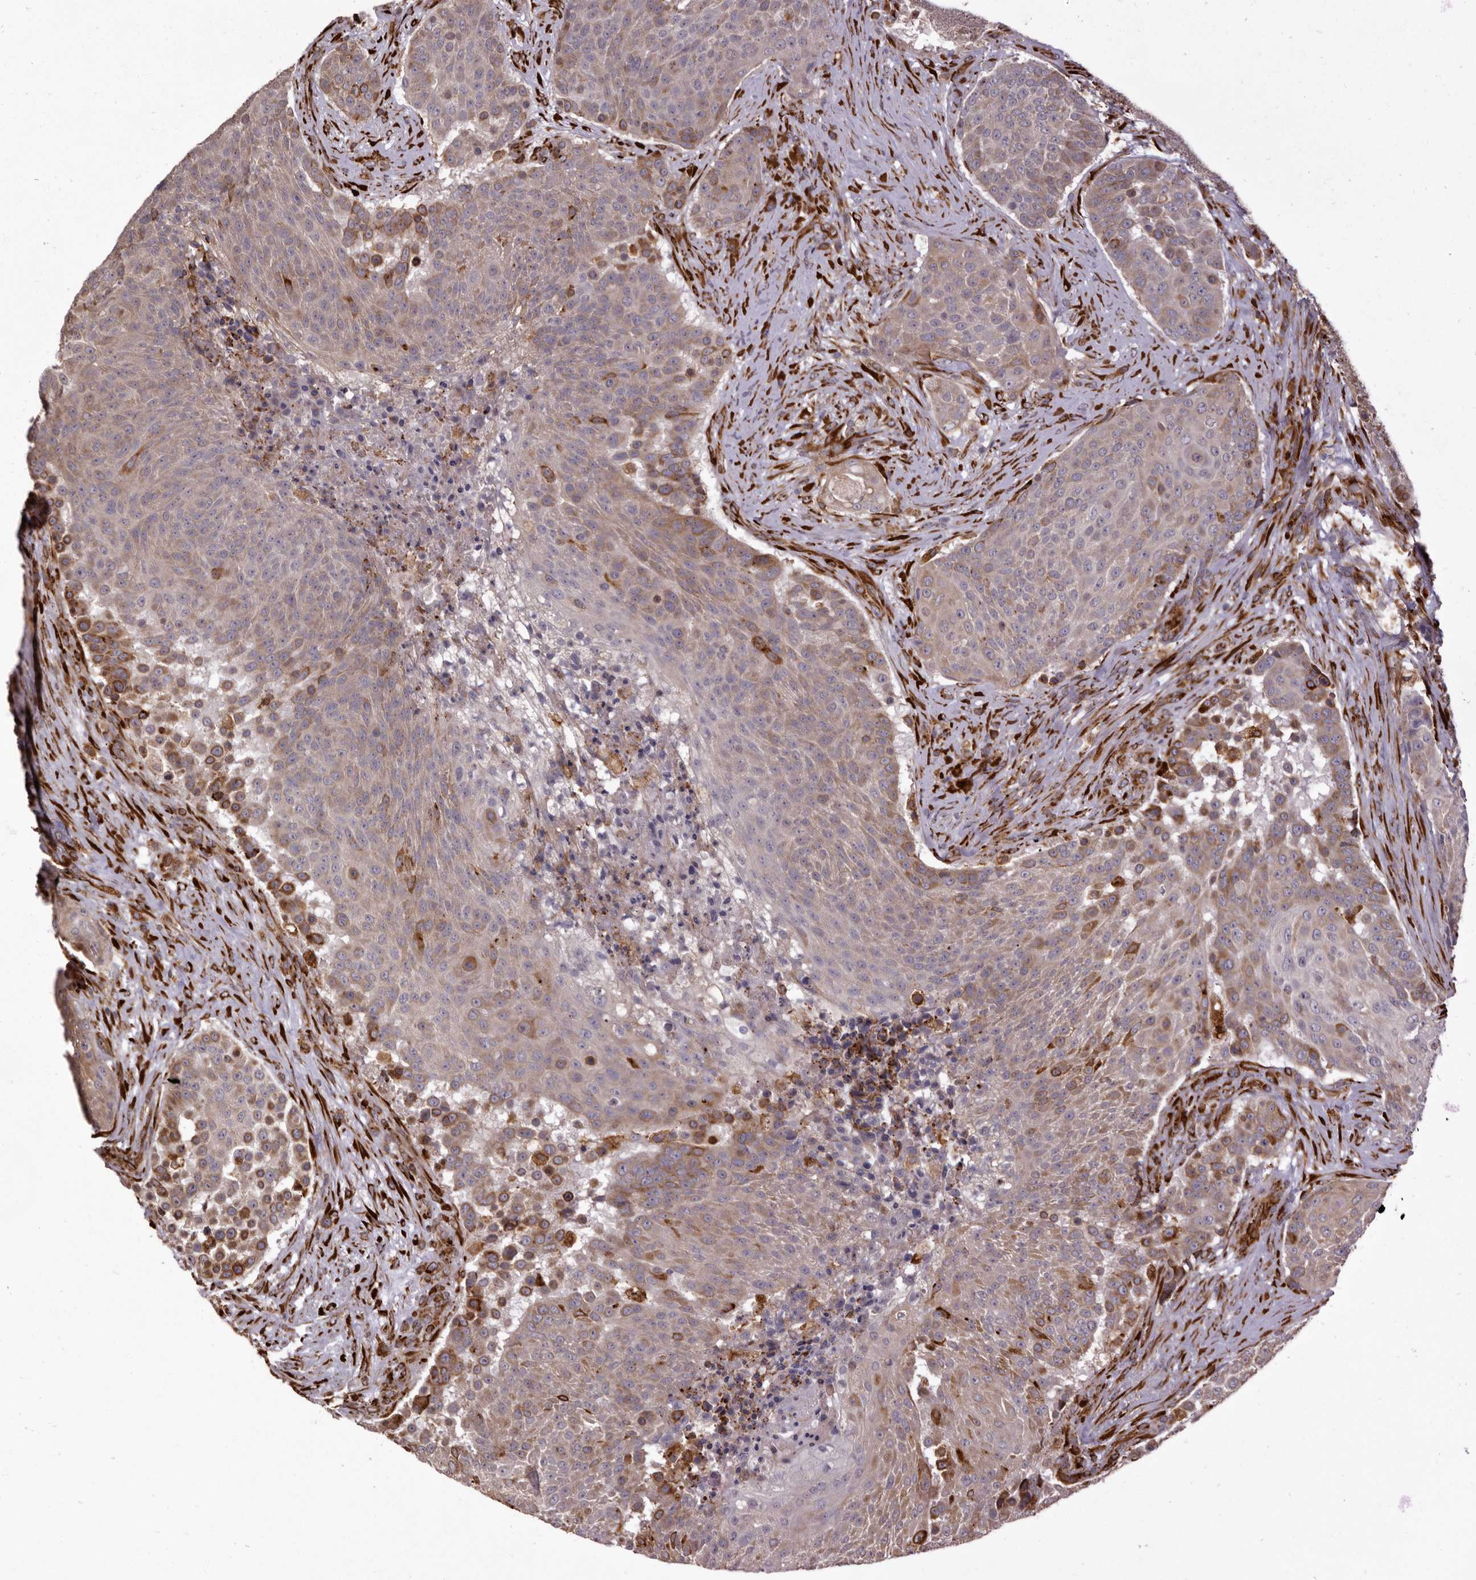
{"staining": {"intensity": "moderate", "quantity": "25%-75%", "location": "cytoplasmic/membranous"}, "tissue": "urothelial cancer", "cell_type": "Tumor cells", "image_type": "cancer", "snomed": [{"axis": "morphology", "description": "Urothelial carcinoma, High grade"}, {"axis": "topography", "description": "Urinary bladder"}], "caption": "High-grade urothelial carcinoma stained with DAB IHC demonstrates medium levels of moderate cytoplasmic/membranous expression in approximately 25%-75% of tumor cells.", "gene": "WDTC1", "patient": {"sex": "female", "age": 63}}